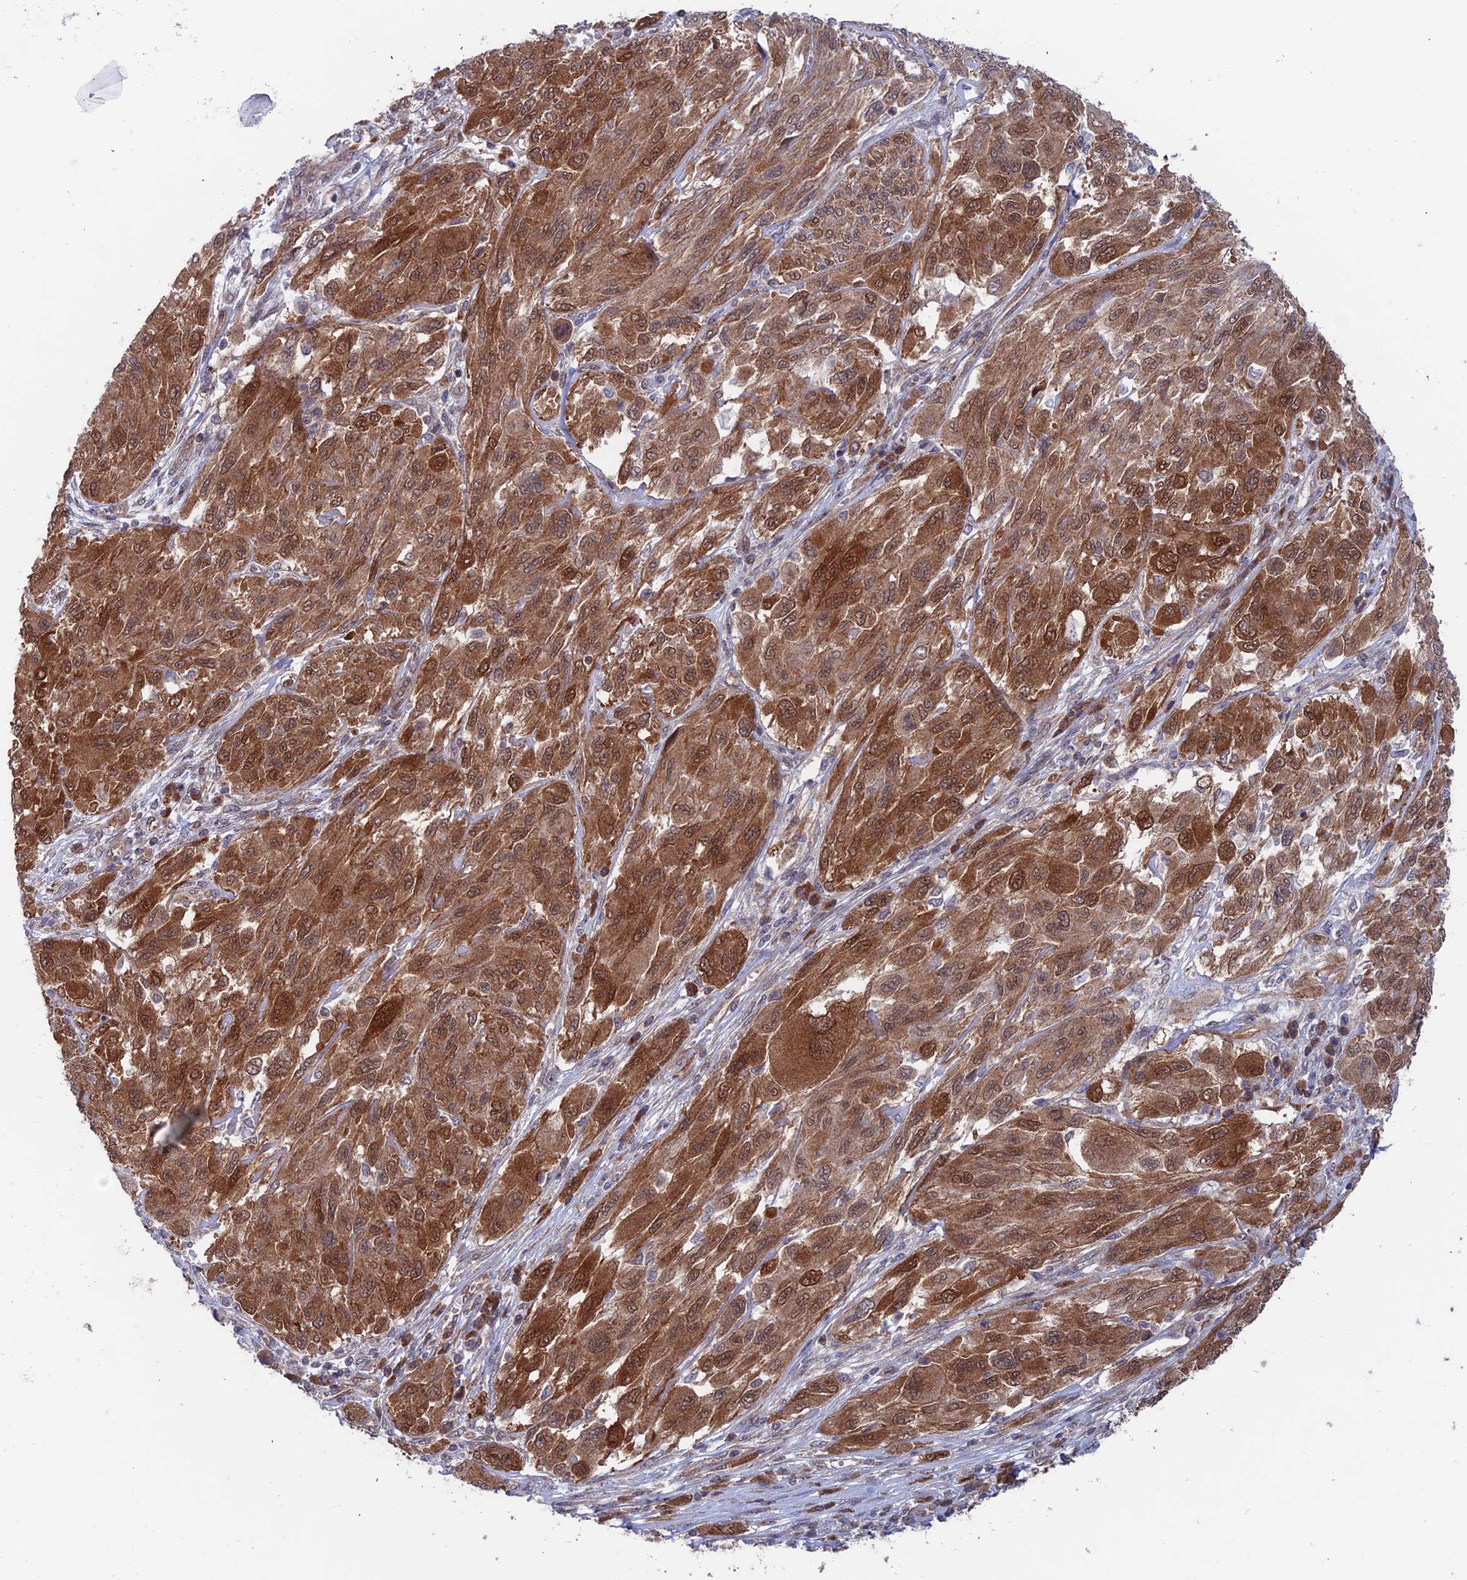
{"staining": {"intensity": "strong", "quantity": ">75%", "location": "cytoplasmic/membranous,nuclear"}, "tissue": "melanoma", "cell_type": "Tumor cells", "image_type": "cancer", "snomed": [{"axis": "morphology", "description": "Malignant melanoma, NOS"}, {"axis": "topography", "description": "Skin"}], "caption": "The immunohistochemical stain shows strong cytoplasmic/membranous and nuclear expression in tumor cells of malignant melanoma tissue. (Stains: DAB (3,3'-diaminobenzidine) in brown, nuclei in blue, Microscopy: brightfield microscopy at high magnification).", "gene": "IGBP1", "patient": {"sex": "female", "age": 91}}